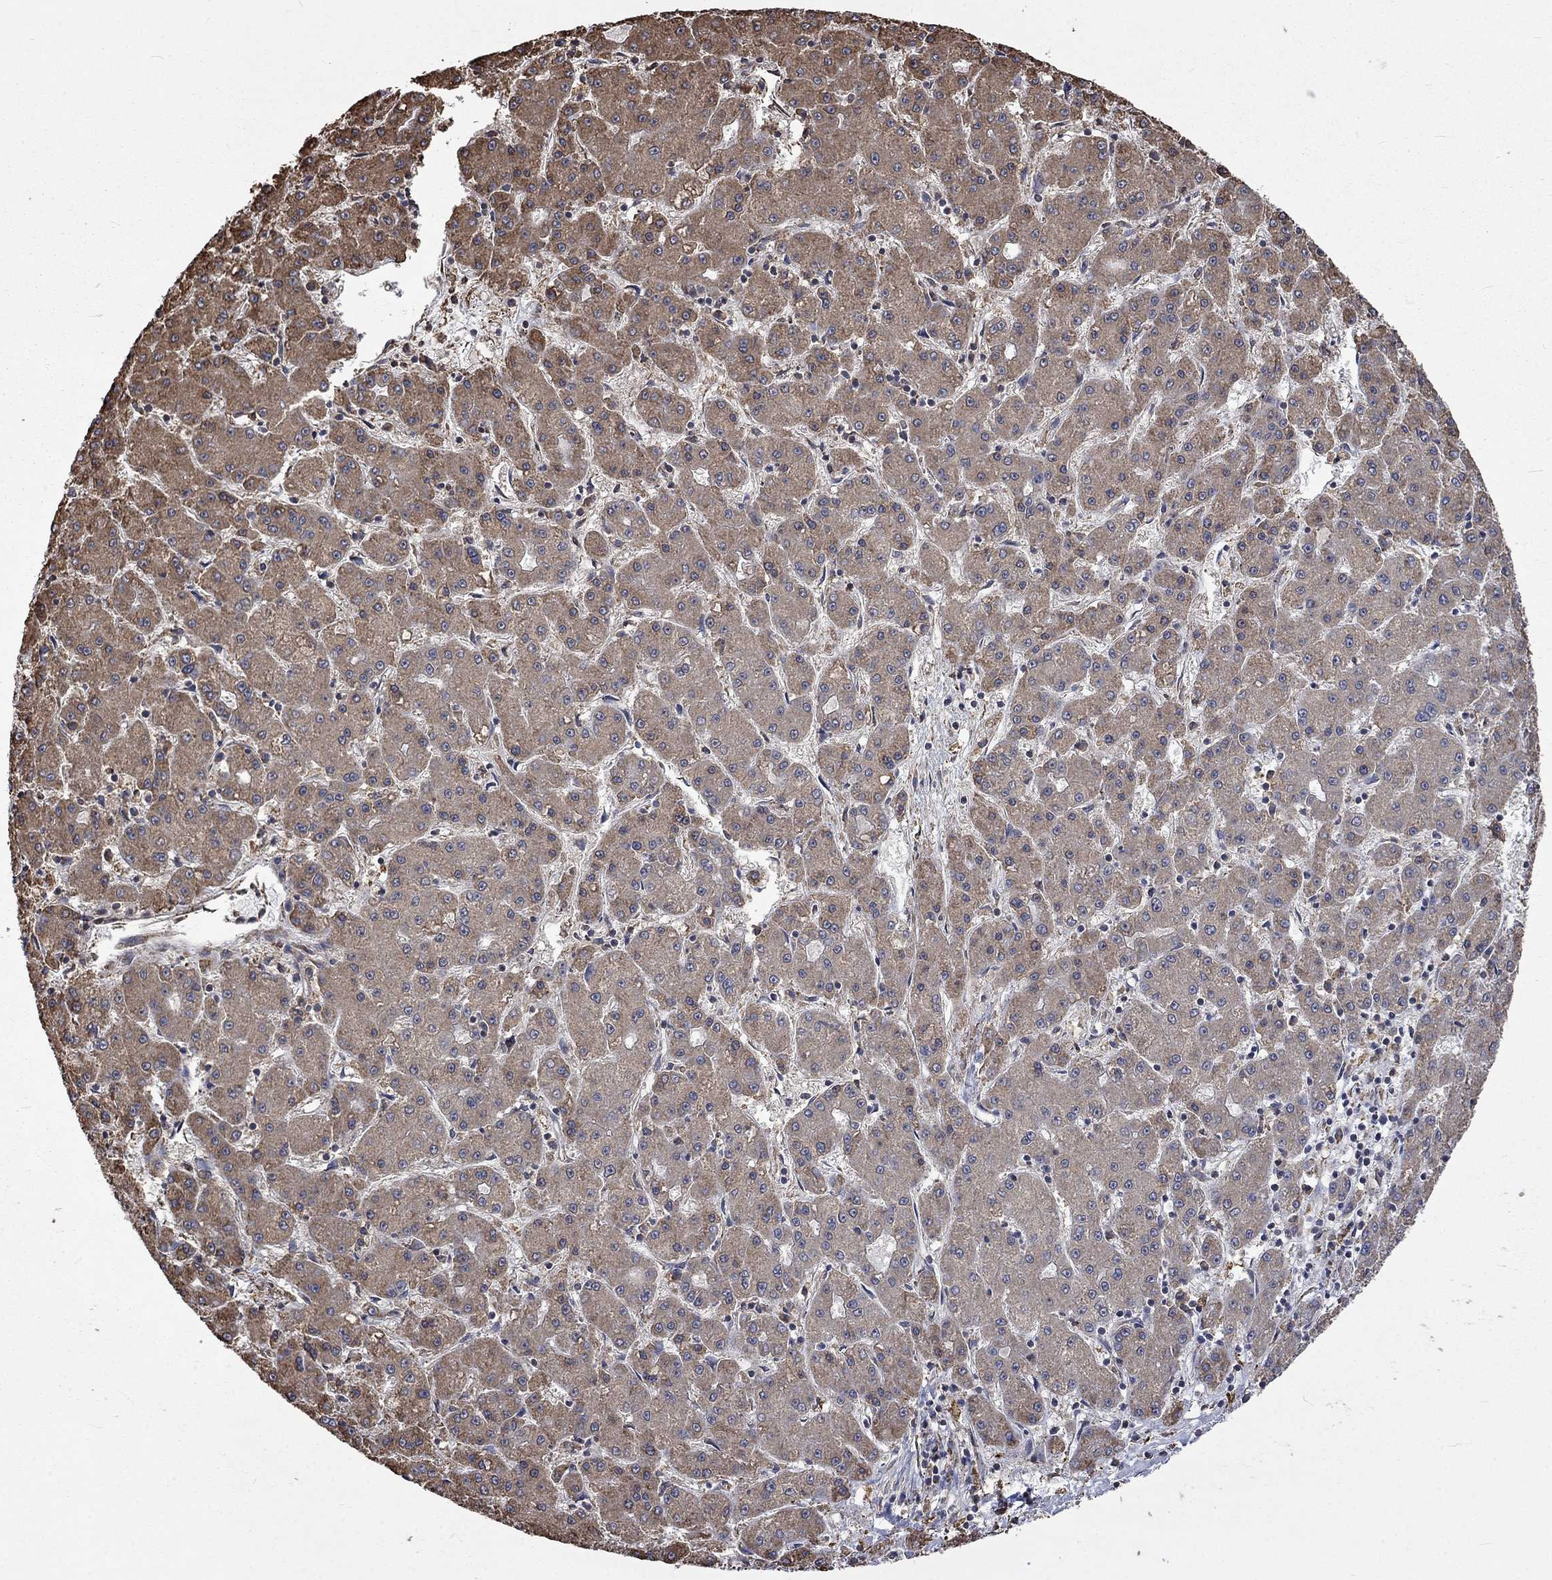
{"staining": {"intensity": "weak", "quantity": ">75%", "location": "cytoplasmic/membranous"}, "tissue": "liver cancer", "cell_type": "Tumor cells", "image_type": "cancer", "snomed": [{"axis": "morphology", "description": "Carcinoma, Hepatocellular, NOS"}, {"axis": "topography", "description": "Liver"}], "caption": "Immunohistochemical staining of human liver cancer (hepatocellular carcinoma) shows weak cytoplasmic/membranous protein expression in approximately >75% of tumor cells.", "gene": "ESRRA", "patient": {"sex": "male", "age": 73}}